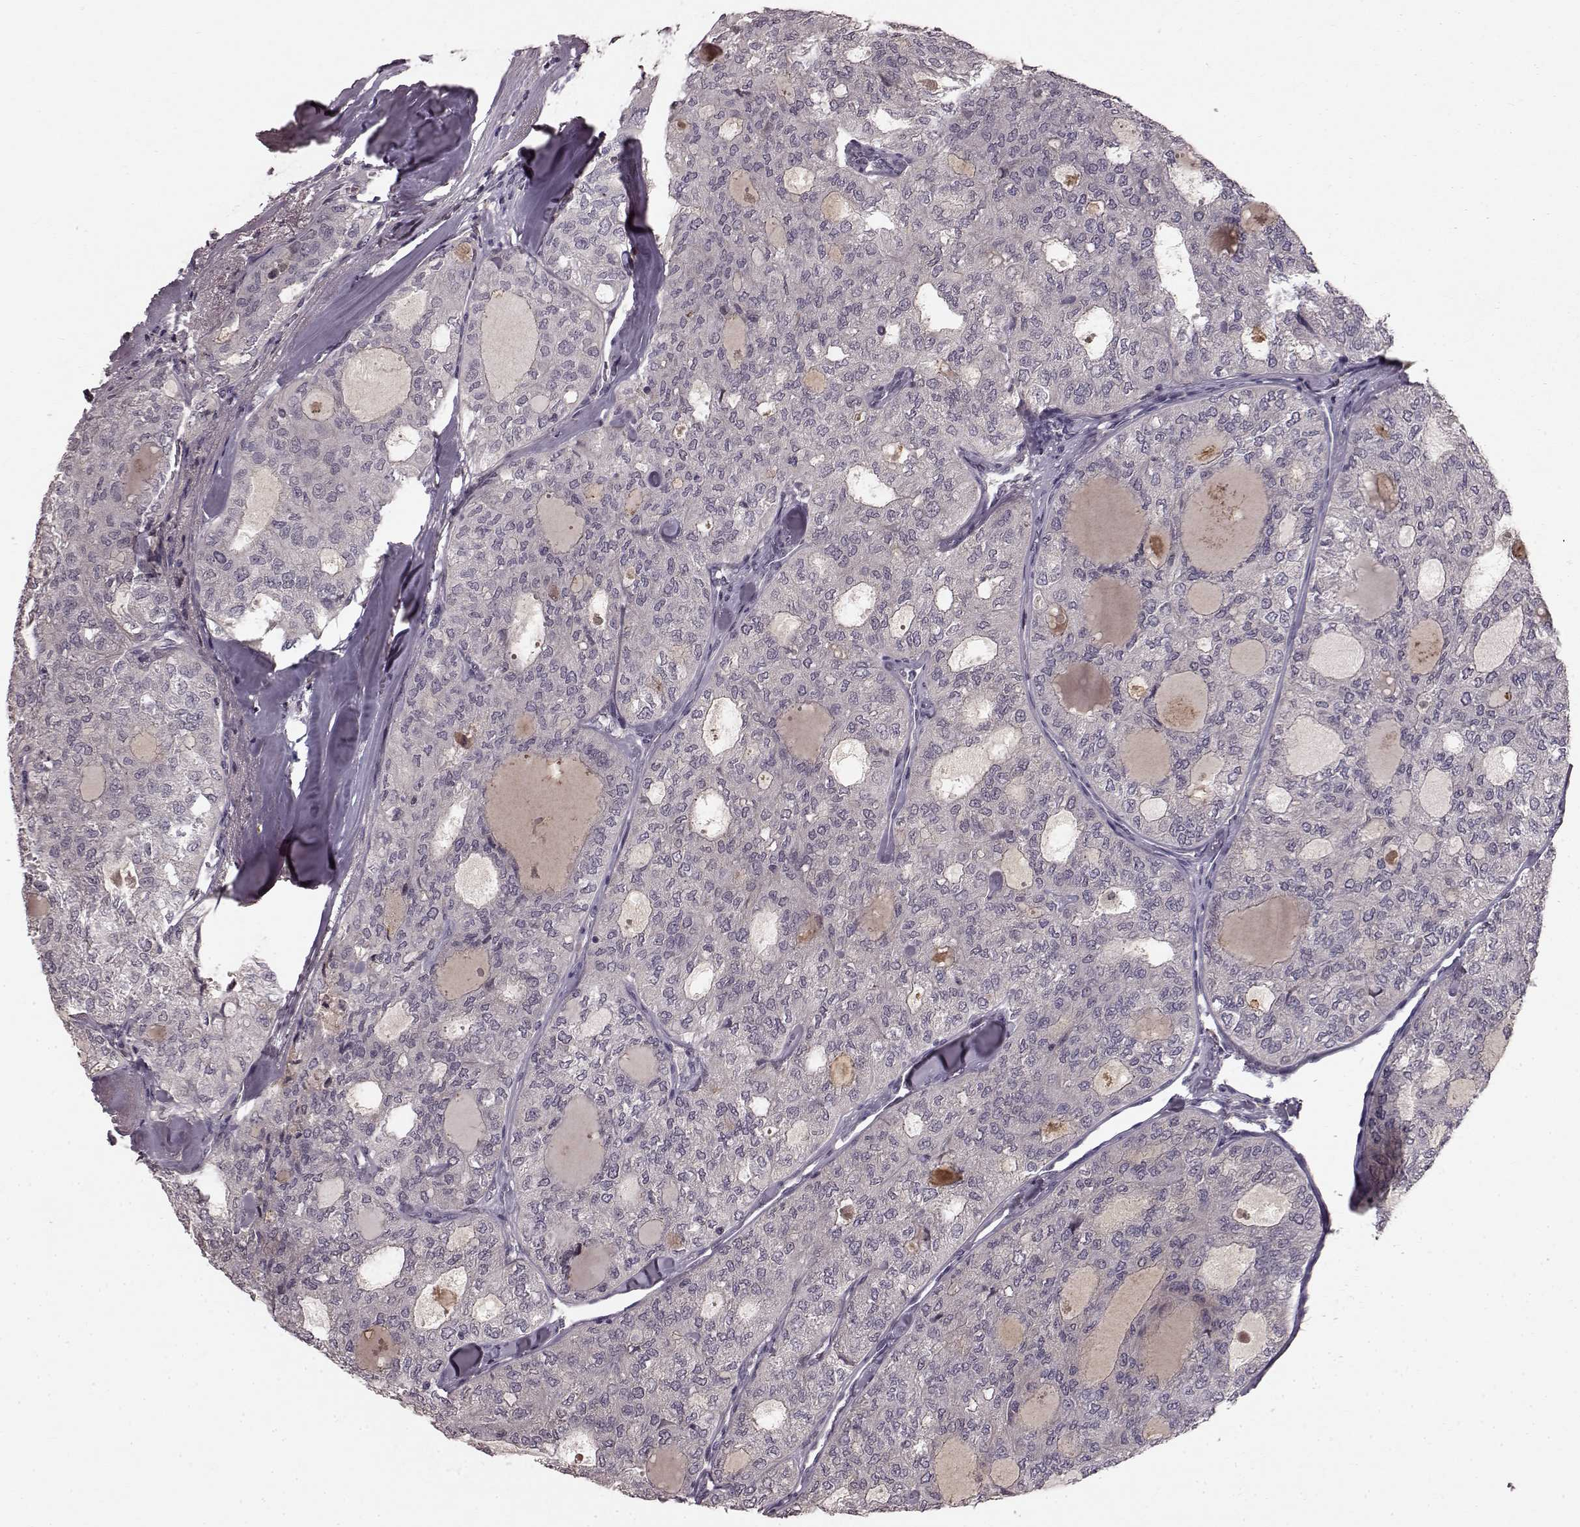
{"staining": {"intensity": "negative", "quantity": "none", "location": "none"}, "tissue": "thyroid cancer", "cell_type": "Tumor cells", "image_type": "cancer", "snomed": [{"axis": "morphology", "description": "Follicular adenoma carcinoma, NOS"}, {"axis": "topography", "description": "Thyroid gland"}], "caption": "A high-resolution photomicrograph shows immunohistochemistry staining of thyroid cancer, which exhibits no significant positivity in tumor cells. (IHC, brightfield microscopy, high magnification).", "gene": "SLC22A18", "patient": {"sex": "male", "age": 75}}